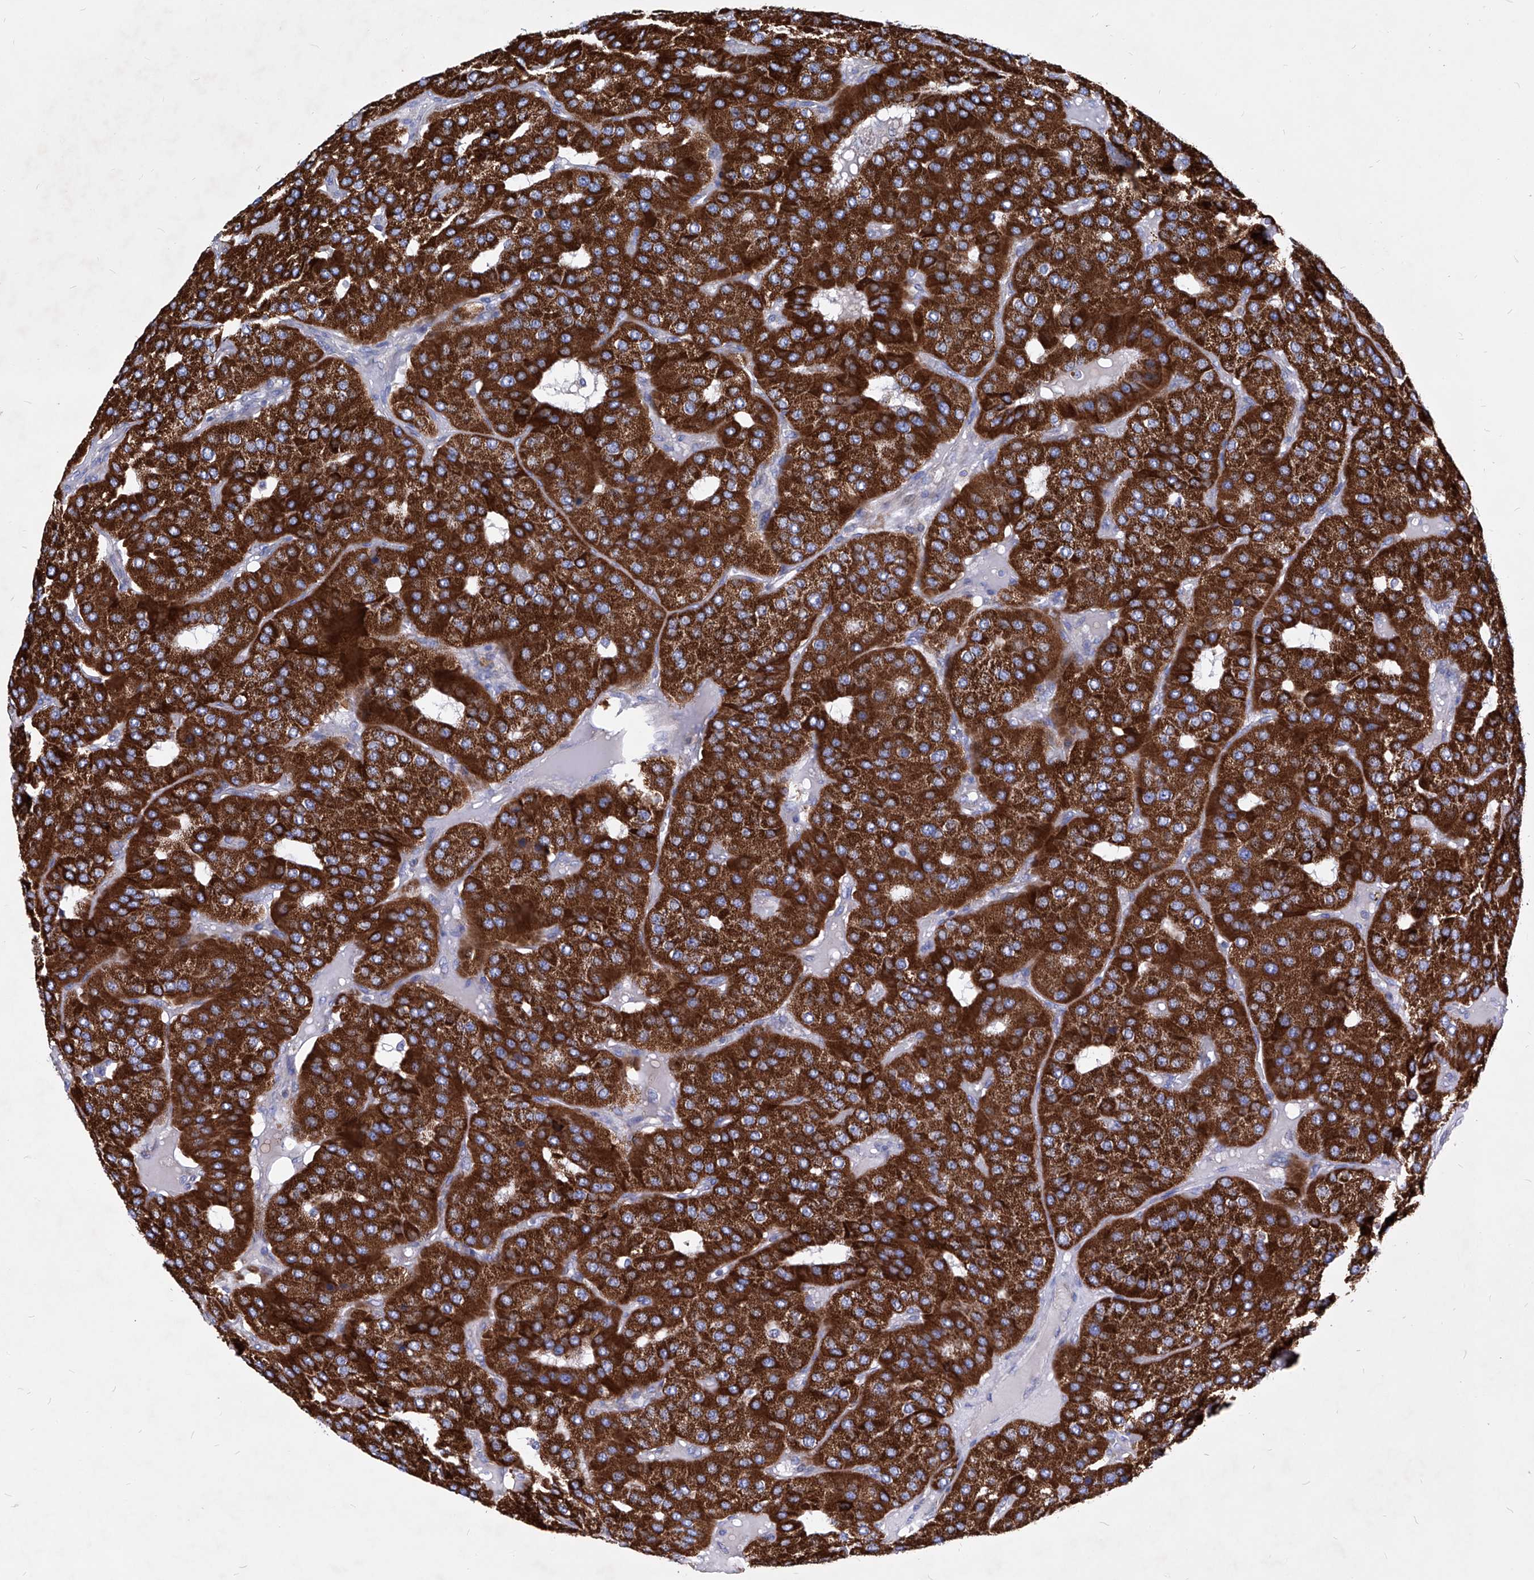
{"staining": {"intensity": "strong", "quantity": ">75%", "location": "cytoplasmic/membranous"}, "tissue": "parathyroid gland", "cell_type": "Glandular cells", "image_type": "normal", "snomed": [{"axis": "morphology", "description": "Normal tissue, NOS"}, {"axis": "morphology", "description": "Adenoma, NOS"}, {"axis": "topography", "description": "Parathyroid gland"}], "caption": "High-magnification brightfield microscopy of benign parathyroid gland stained with DAB (brown) and counterstained with hematoxylin (blue). glandular cells exhibit strong cytoplasmic/membranous staining is identified in about>75% of cells. Using DAB (brown) and hematoxylin (blue) stains, captured at high magnification using brightfield microscopy.", "gene": "HRNR", "patient": {"sex": "female", "age": 86}}